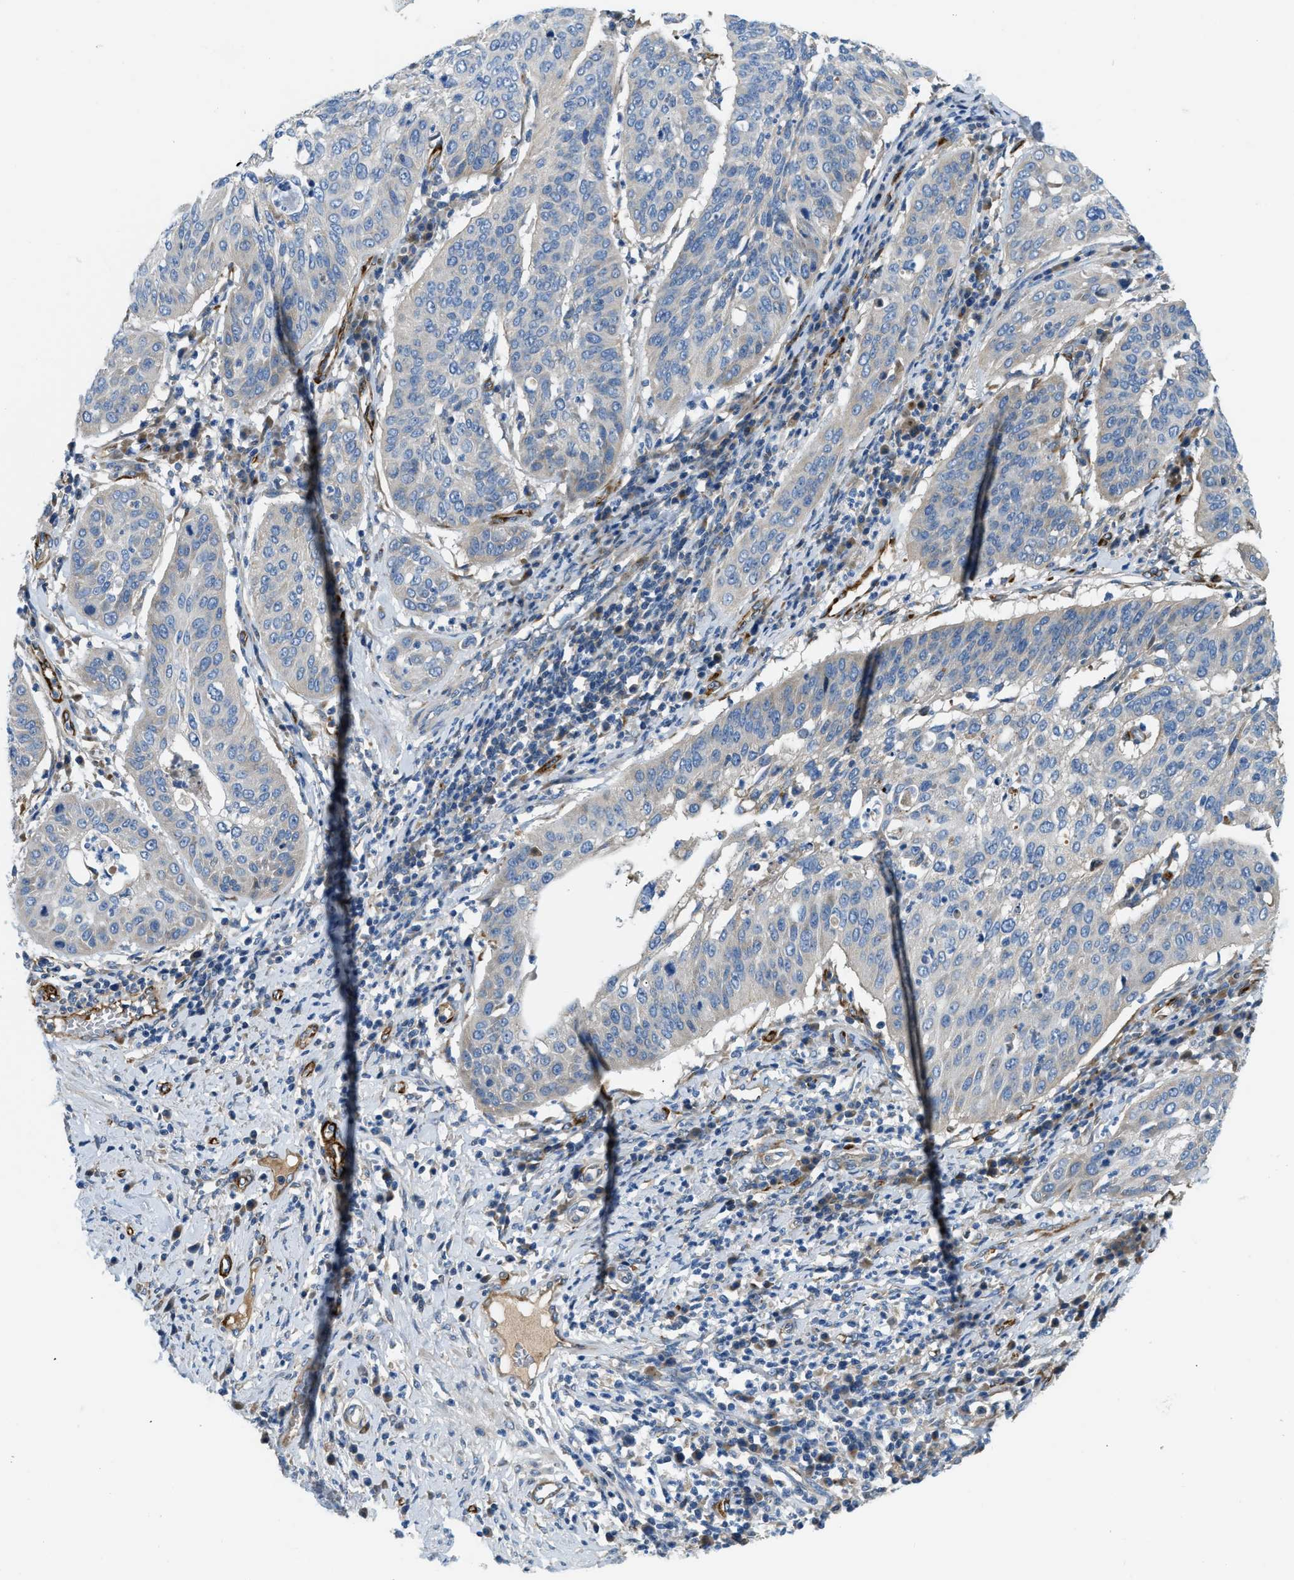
{"staining": {"intensity": "negative", "quantity": "none", "location": "none"}, "tissue": "cervical cancer", "cell_type": "Tumor cells", "image_type": "cancer", "snomed": [{"axis": "morphology", "description": "Normal tissue, NOS"}, {"axis": "morphology", "description": "Squamous cell carcinoma, NOS"}, {"axis": "topography", "description": "Cervix"}], "caption": "Tumor cells are negative for brown protein staining in cervical cancer.", "gene": "COL15A1", "patient": {"sex": "female", "age": 39}}